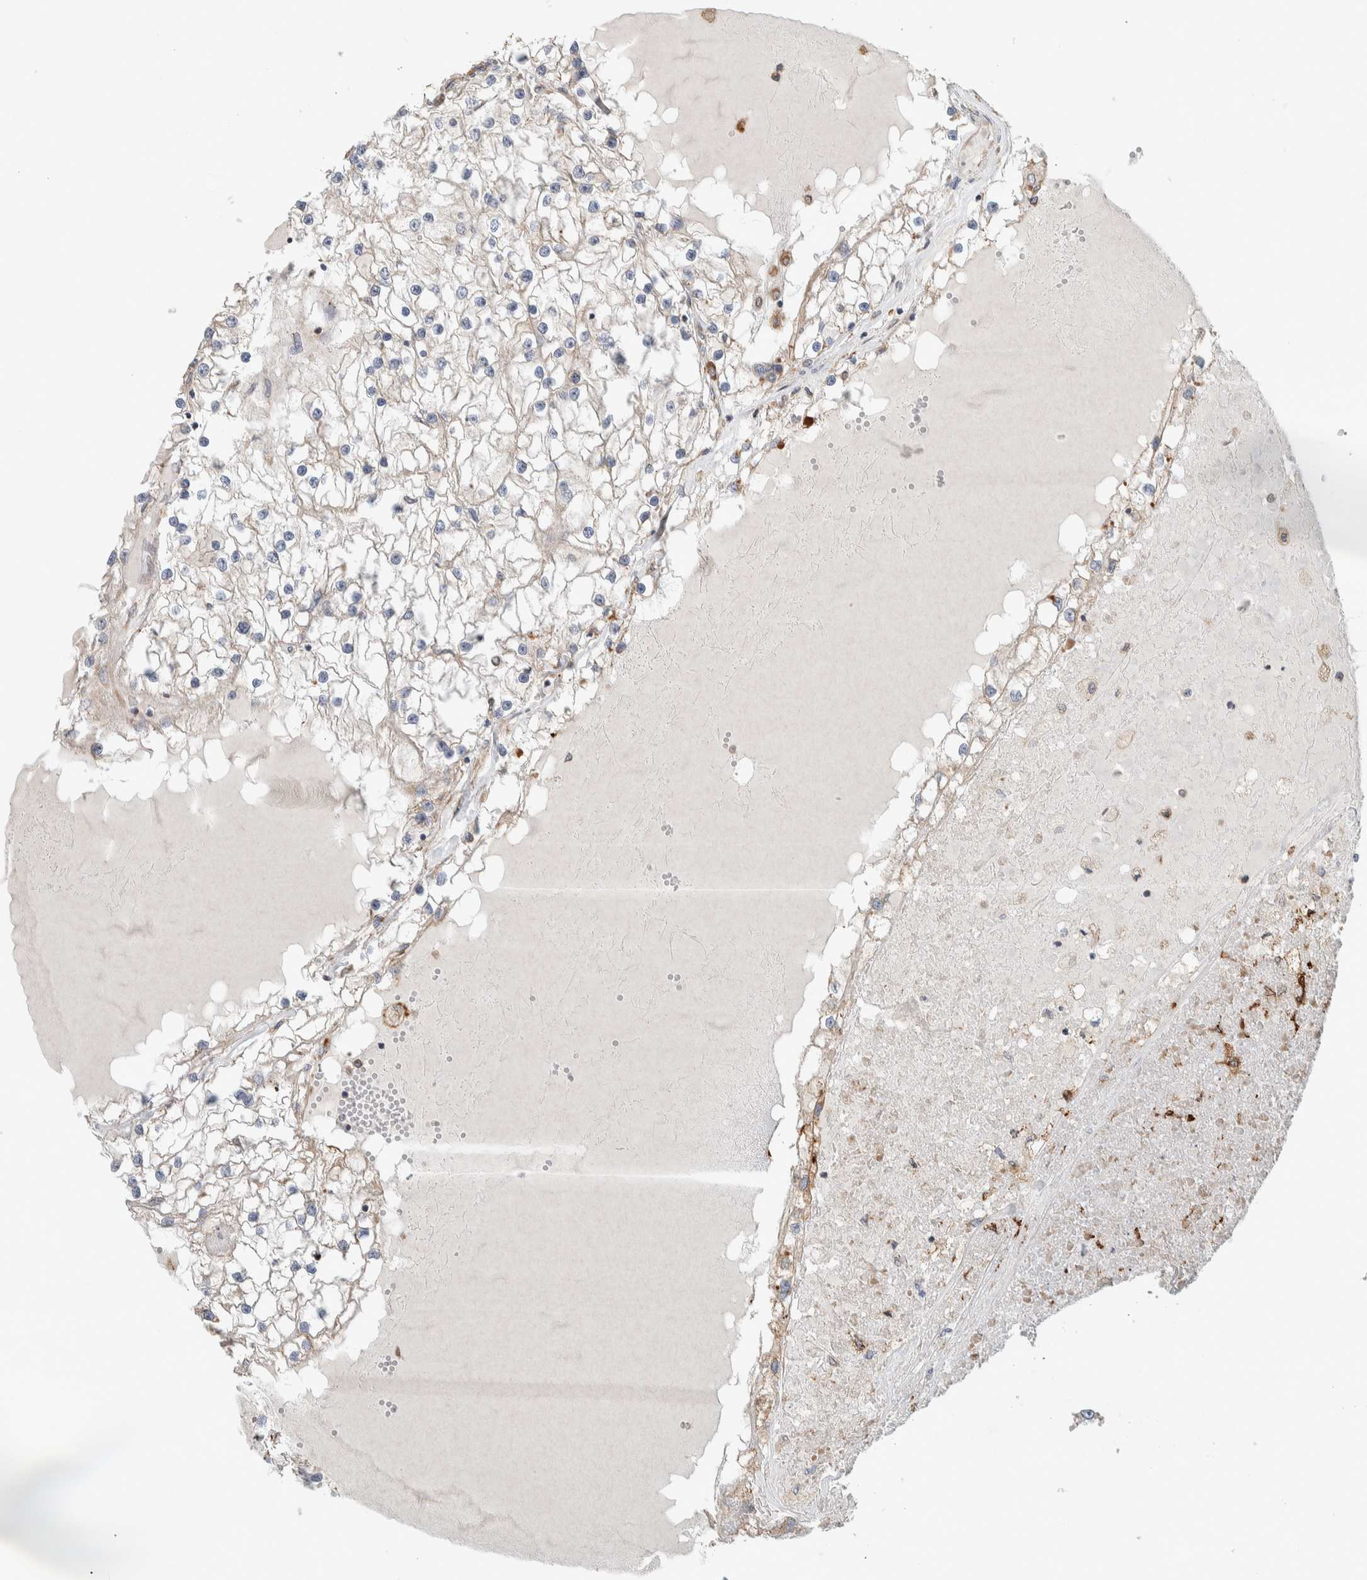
{"staining": {"intensity": "negative", "quantity": "none", "location": "none"}, "tissue": "renal cancer", "cell_type": "Tumor cells", "image_type": "cancer", "snomed": [{"axis": "morphology", "description": "Adenocarcinoma, NOS"}, {"axis": "topography", "description": "Kidney"}], "caption": "A histopathology image of renal cancer stained for a protein reveals no brown staining in tumor cells.", "gene": "ADCY8", "patient": {"sex": "male", "age": 68}}